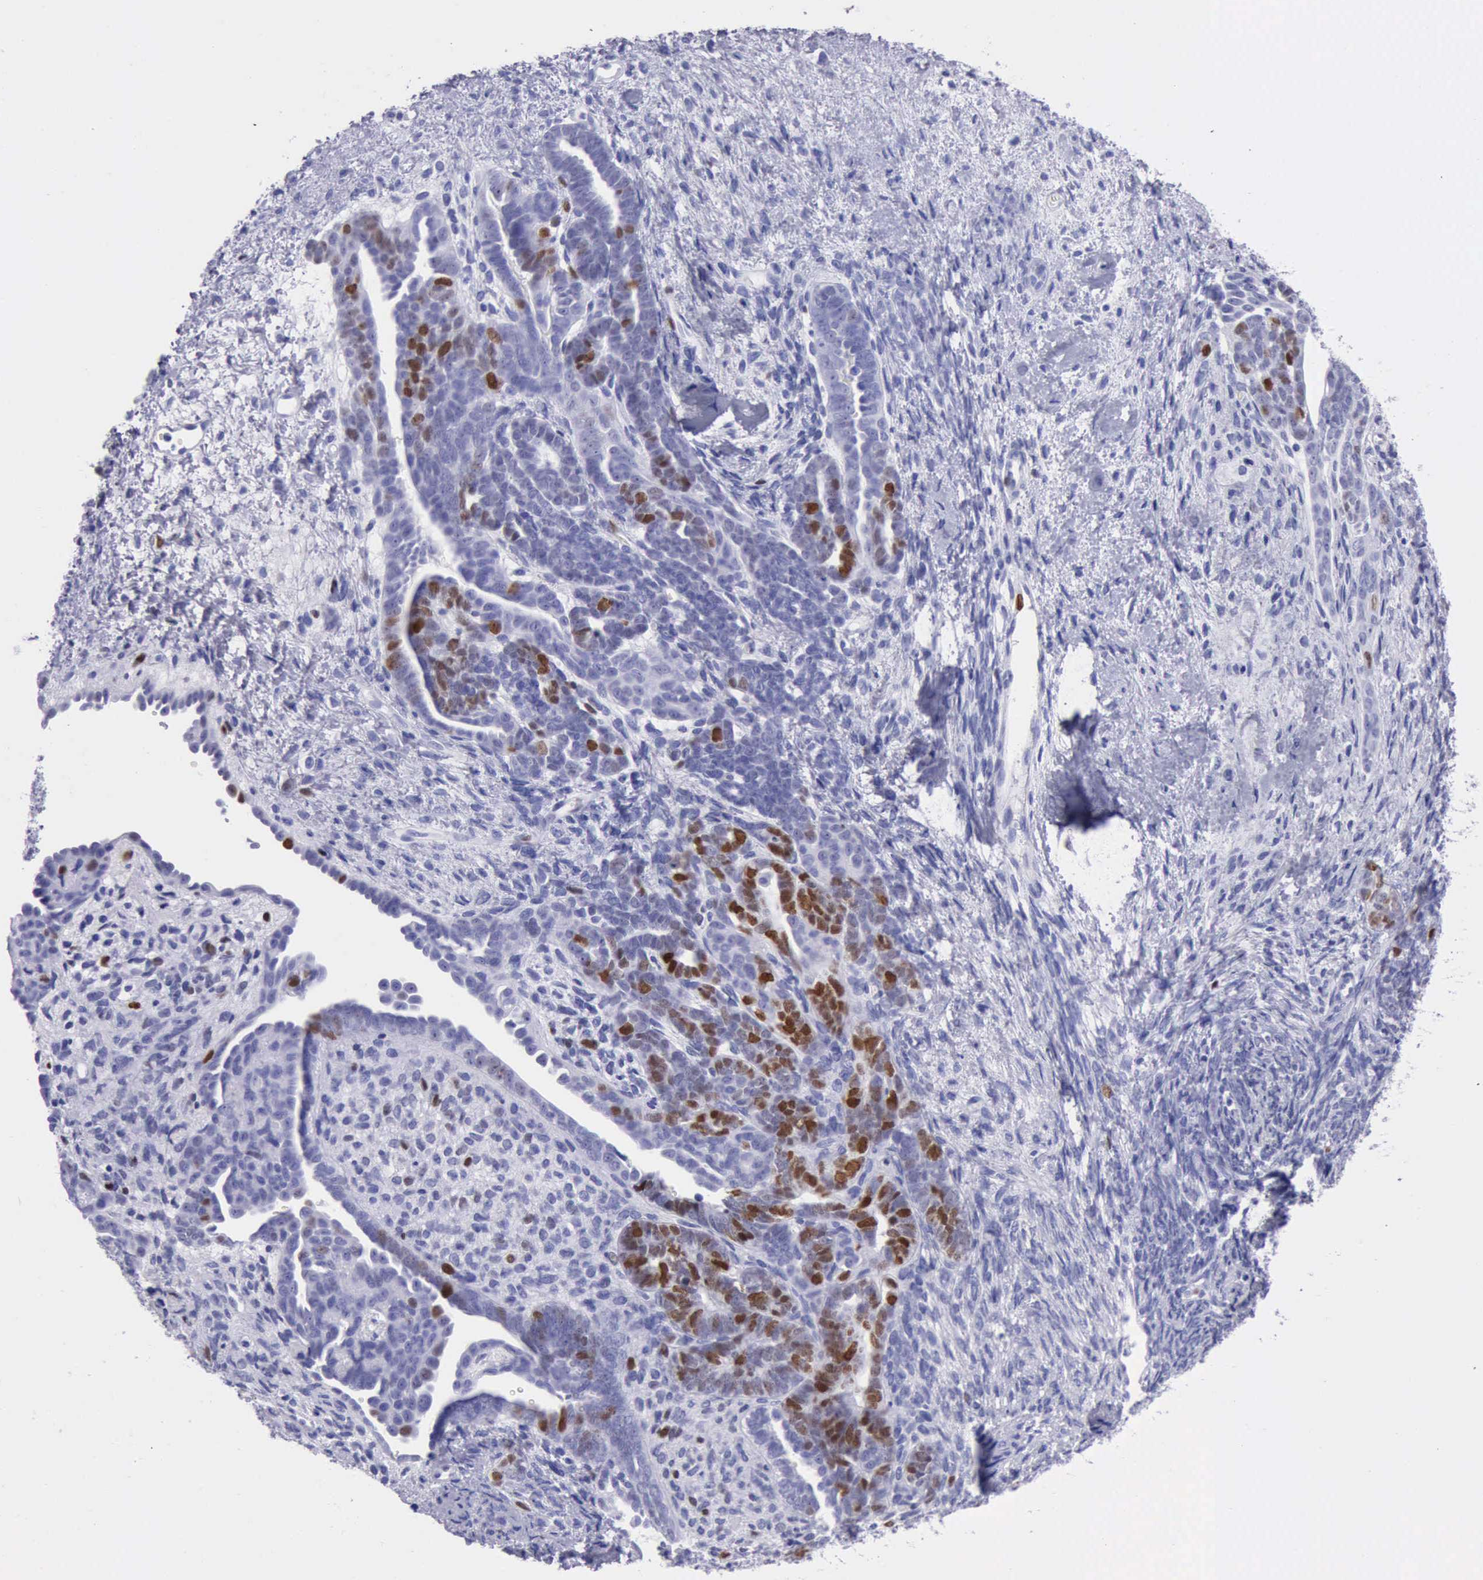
{"staining": {"intensity": "strong", "quantity": "<25%", "location": "nuclear"}, "tissue": "endometrial cancer", "cell_type": "Tumor cells", "image_type": "cancer", "snomed": [{"axis": "morphology", "description": "Neoplasm, malignant, NOS"}, {"axis": "topography", "description": "Endometrium"}], "caption": "Brown immunohistochemical staining in human endometrial neoplasm (malignant) shows strong nuclear staining in about <25% of tumor cells.", "gene": "MCM2", "patient": {"sex": "female", "age": 74}}